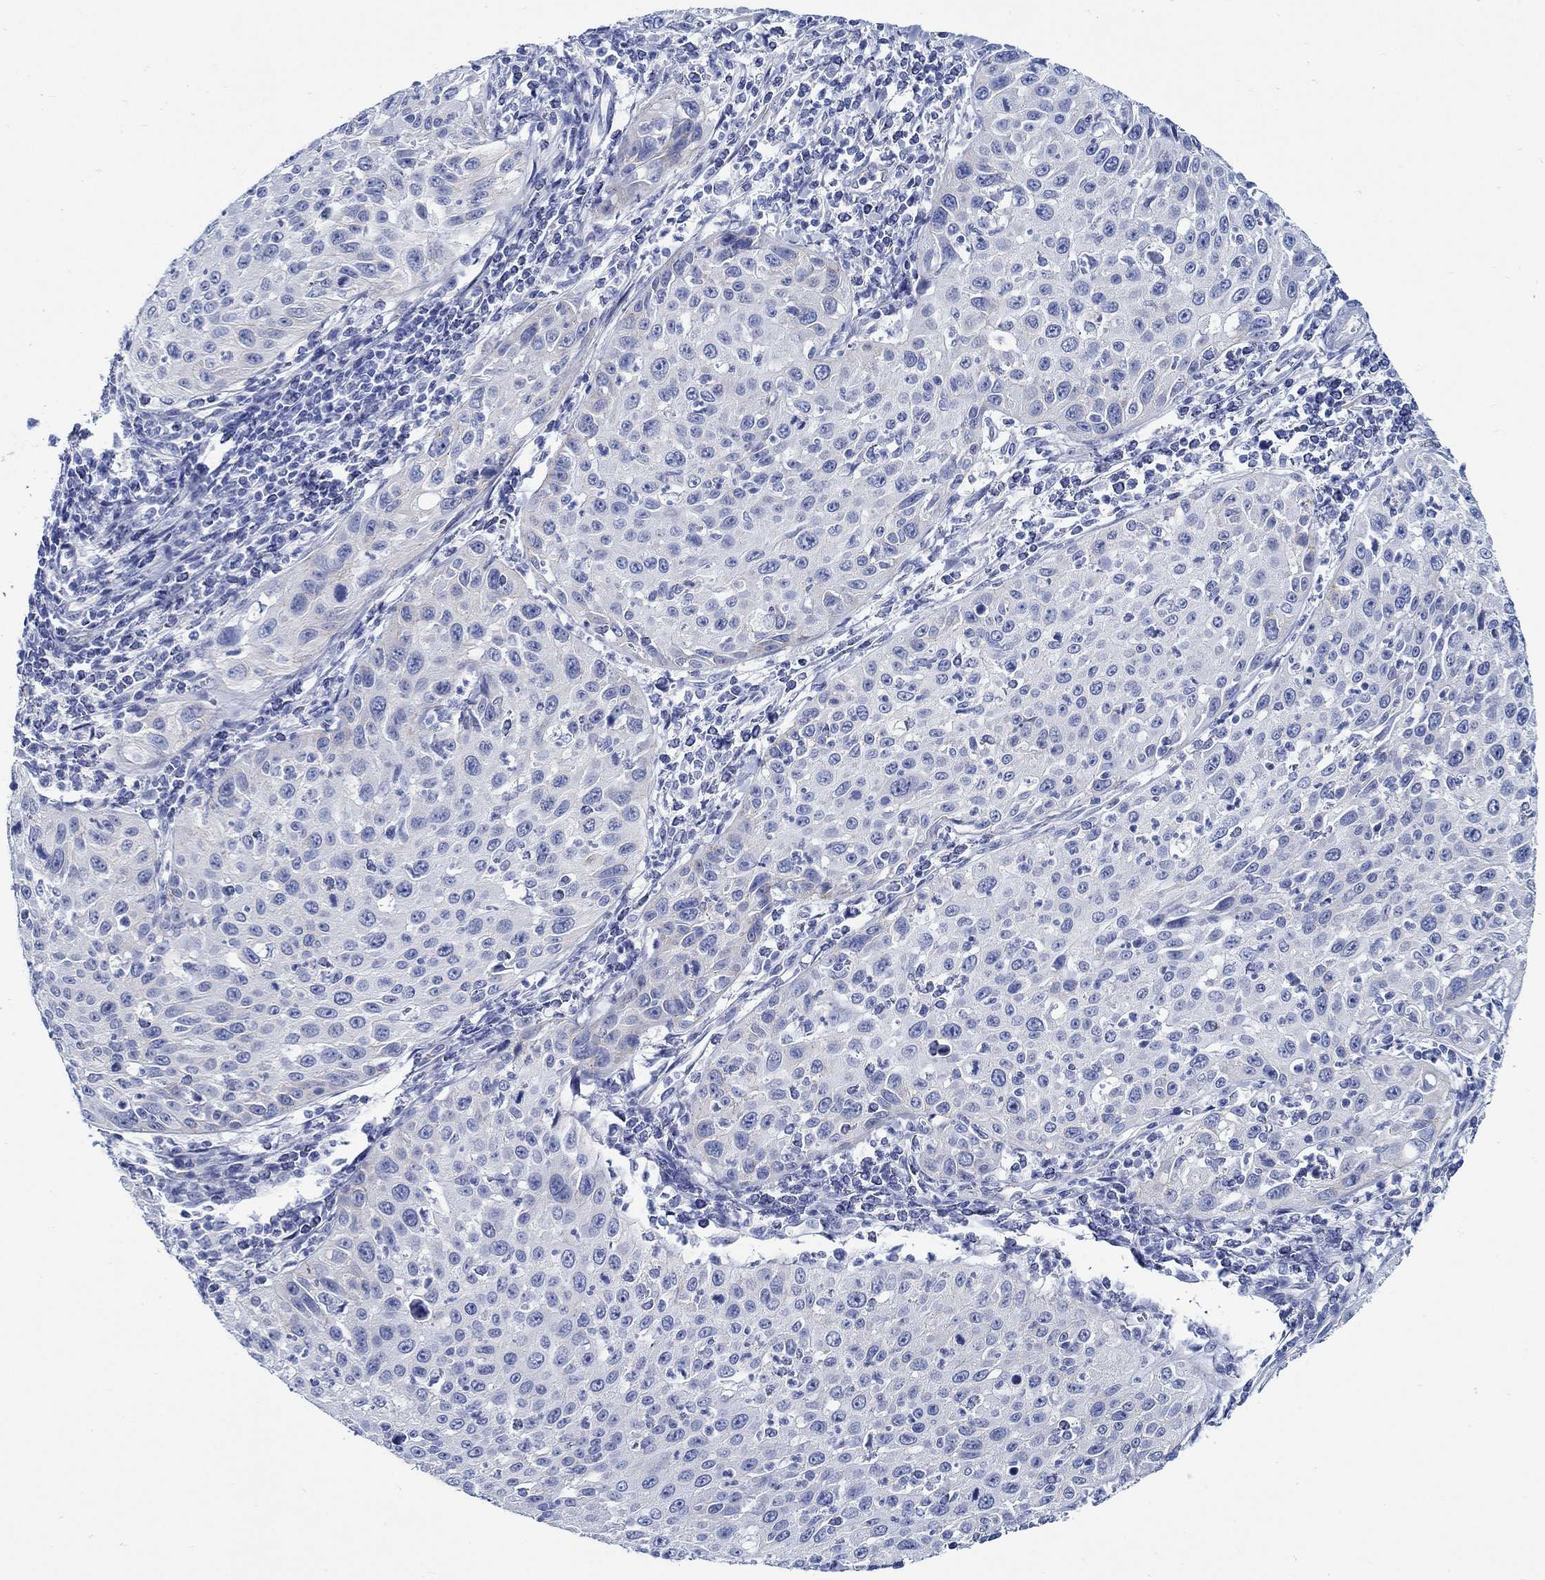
{"staining": {"intensity": "negative", "quantity": "none", "location": "none"}, "tissue": "cervical cancer", "cell_type": "Tumor cells", "image_type": "cancer", "snomed": [{"axis": "morphology", "description": "Squamous cell carcinoma, NOS"}, {"axis": "topography", "description": "Cervix"}], "caption": "Immunohistochemical staining of squamous cell carcinoma (cervical) reveals no significant staining in tumor cells. (Stains: DAB immunohistochemistry with hematoxylin counter stain, Microscopy: brightfield microscopy at high magnification).", "gene": "RD3L", "patient": {"sex": "female", "age": 26}}